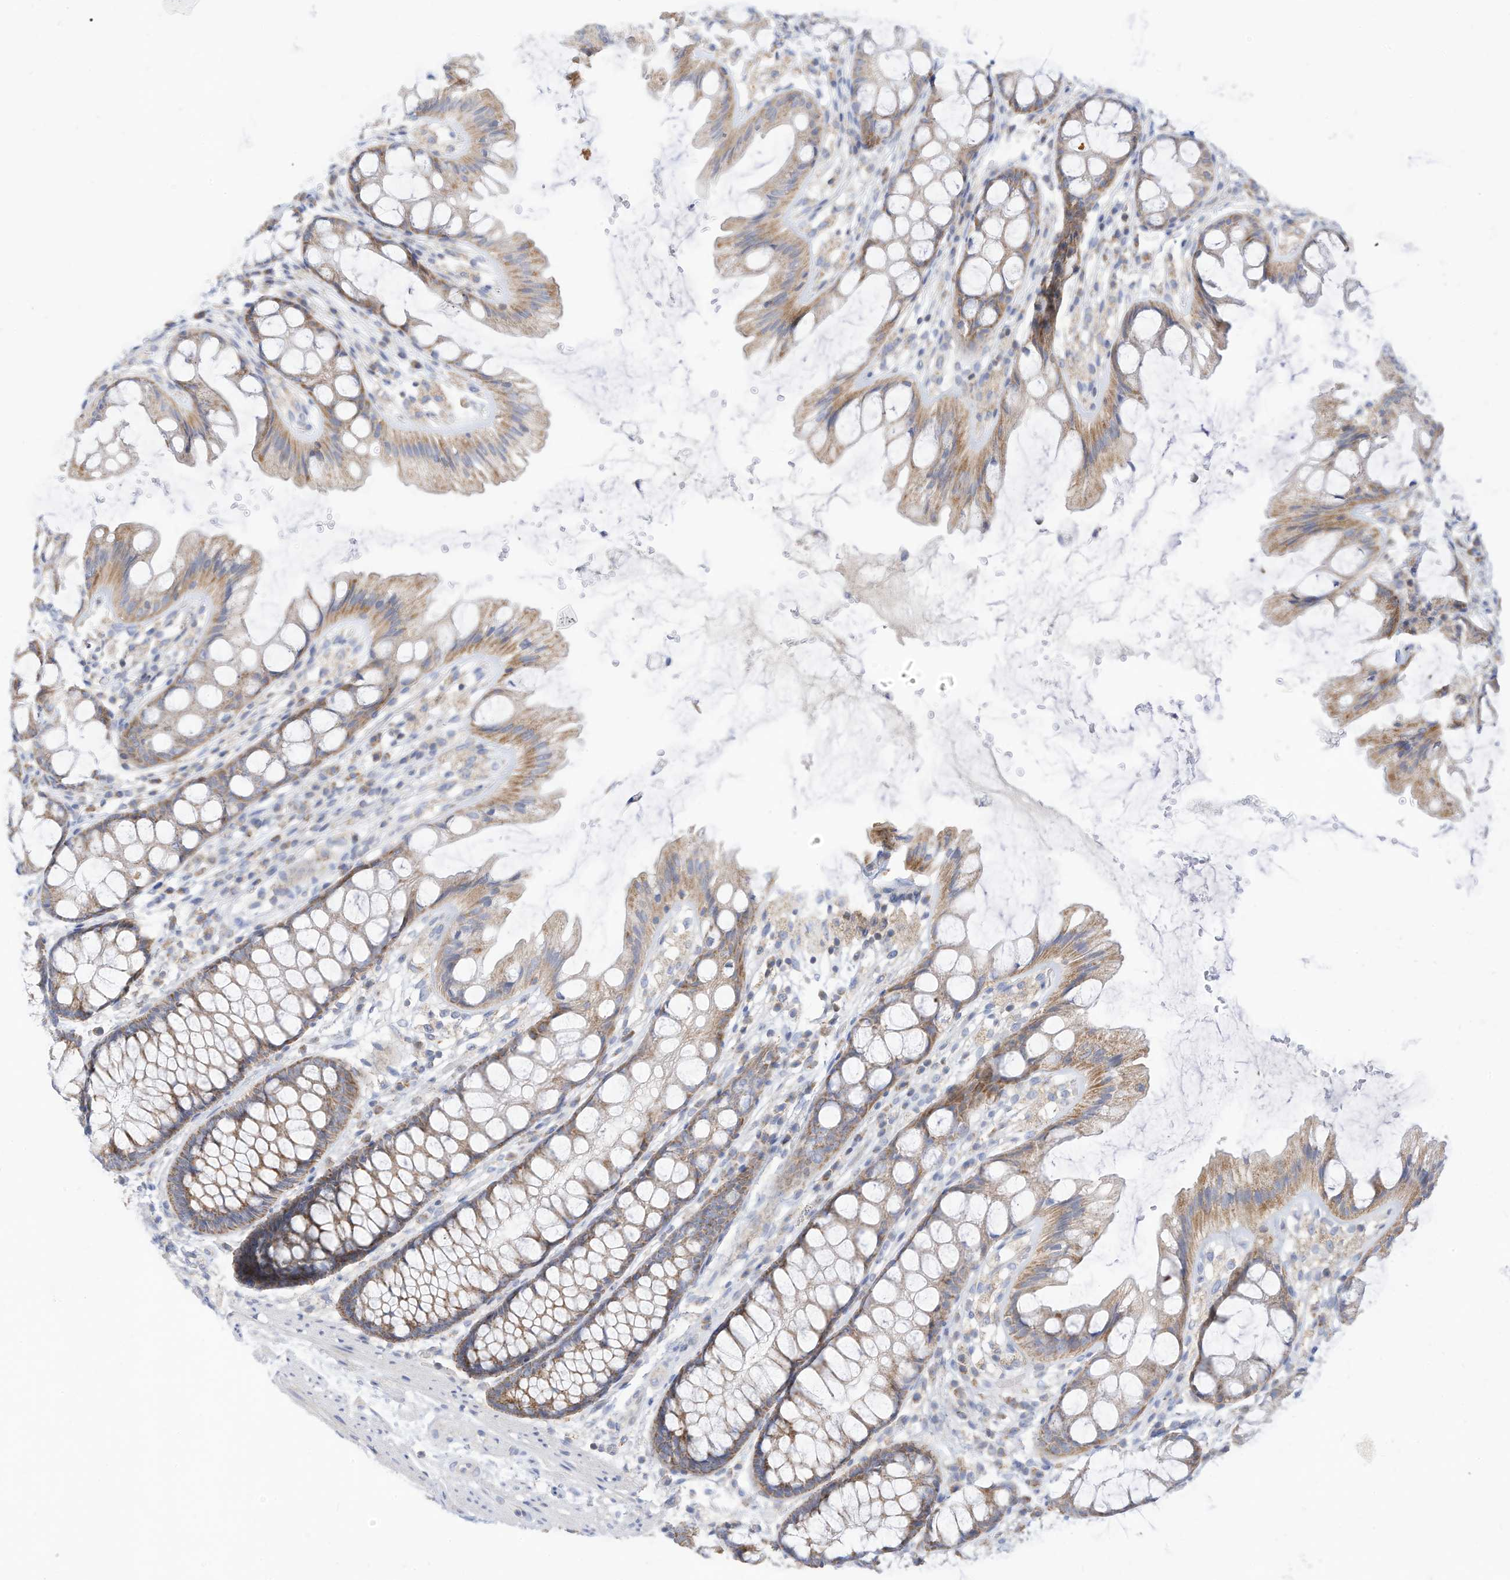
{"staining": {"intensity": "negative", "quantity": "none", "location": "none"}, "tissue": "colon", "cell_type": "Endothelial cells", "image_type": "normal", "snomed": [{"axis": "morphology", "description": "Normal tissue, NOS"}, {"axis": "topography", "description": "Colon"}], "caption": "This image is of unremarkable colon stained with immunohistochemistry to label a protein in brown with the nuclei are counter-stained blue. There is no expression in endothelial cells.", "gene": "RHOH", "patient": {"sex": "male", "age": 47}}